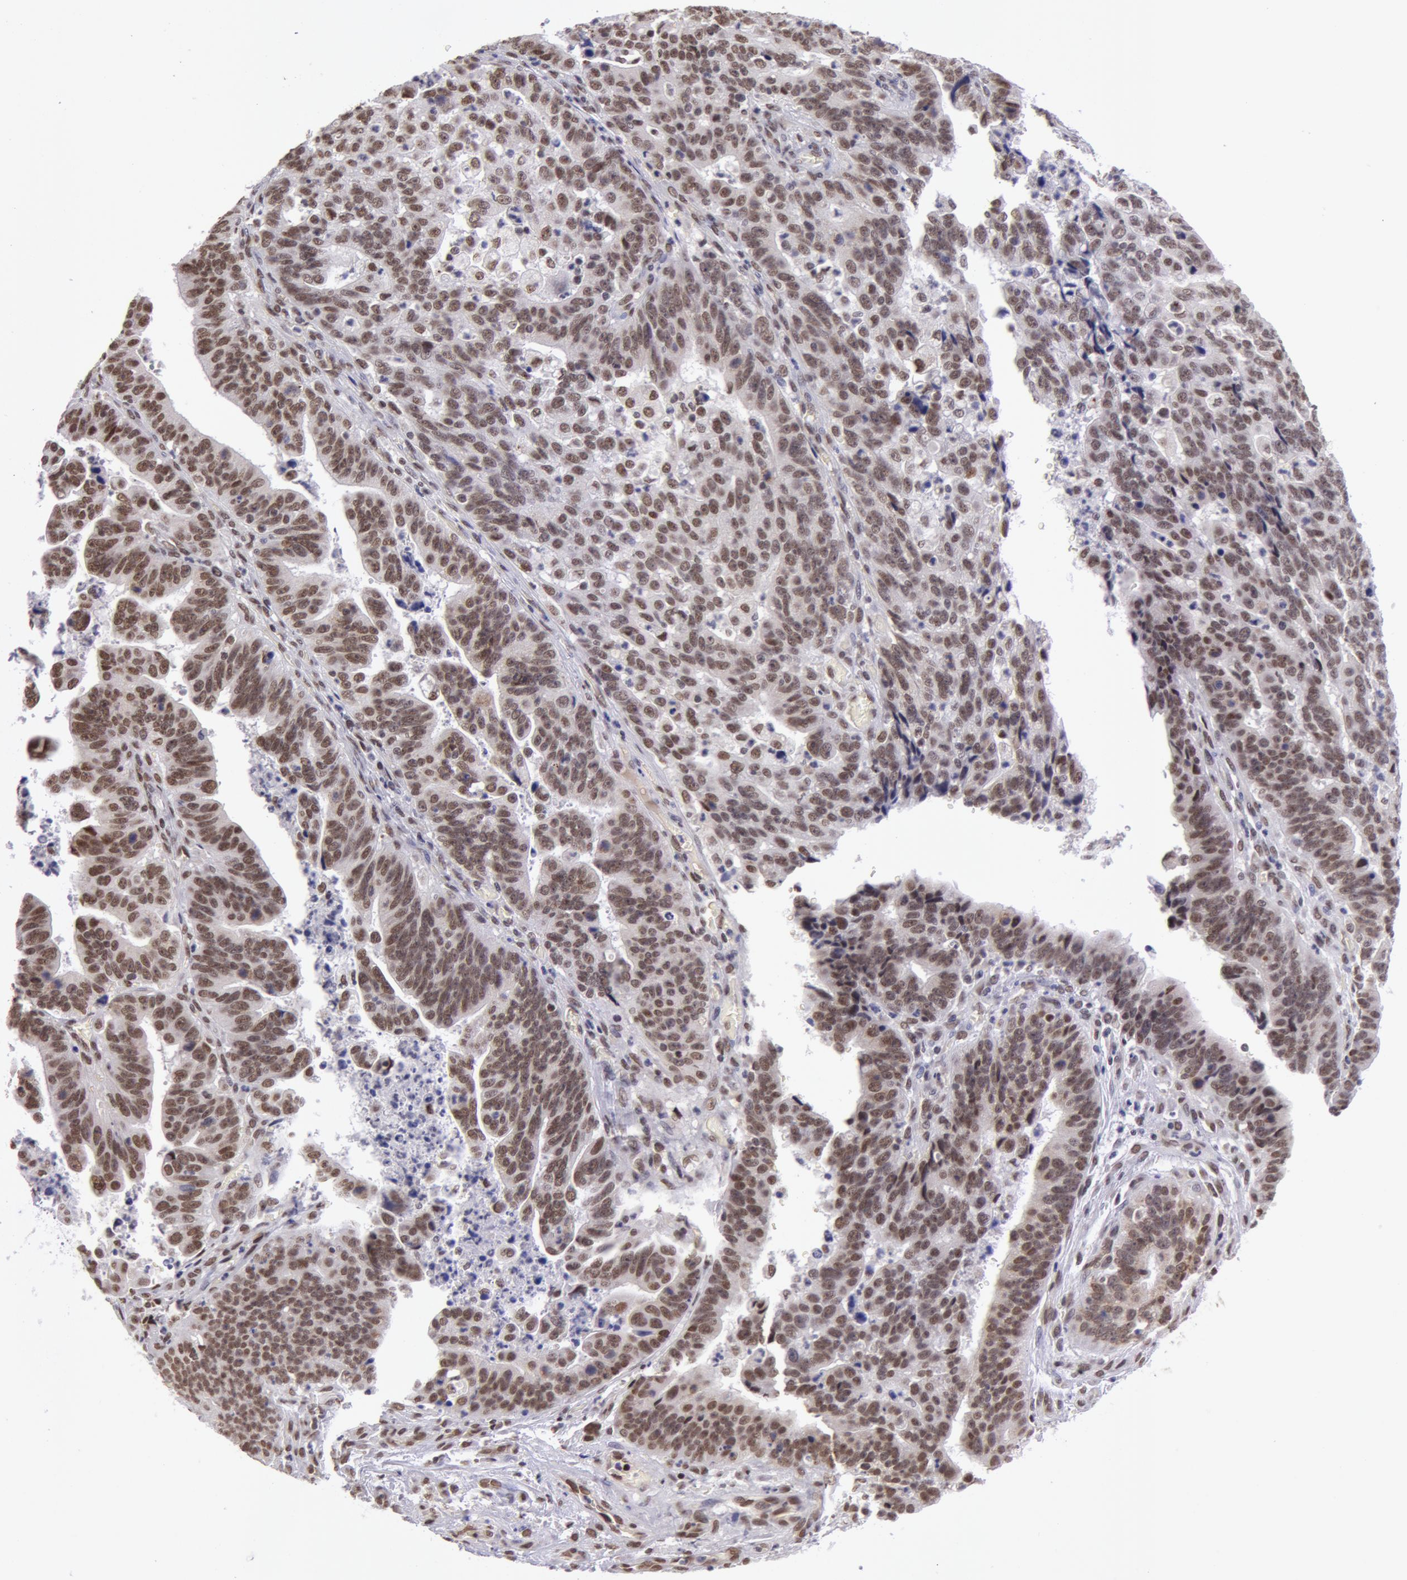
{"staining": {"intensity": "moderate", "quantity": "25%-75%", "location": "cytoplasmic/membranous,nuclear"}, "tissue": "stomach cancer", "cell_type": "Tumor cells", "image_type": "cancer", "snomed": [{"axis": "morphology", "description": "Adenocarcinoma, NOS"}, {"axis": "topography", "description": "Stomach, upper"}], "caption": "This is a micrograph of IHC staining of stomach cancer, which shows moderate positivity in the cytoplasmic/membranous and nuclear of tumor cells.", "gene": "VRTN", "patient": {"sex": "female", "age": 50}}